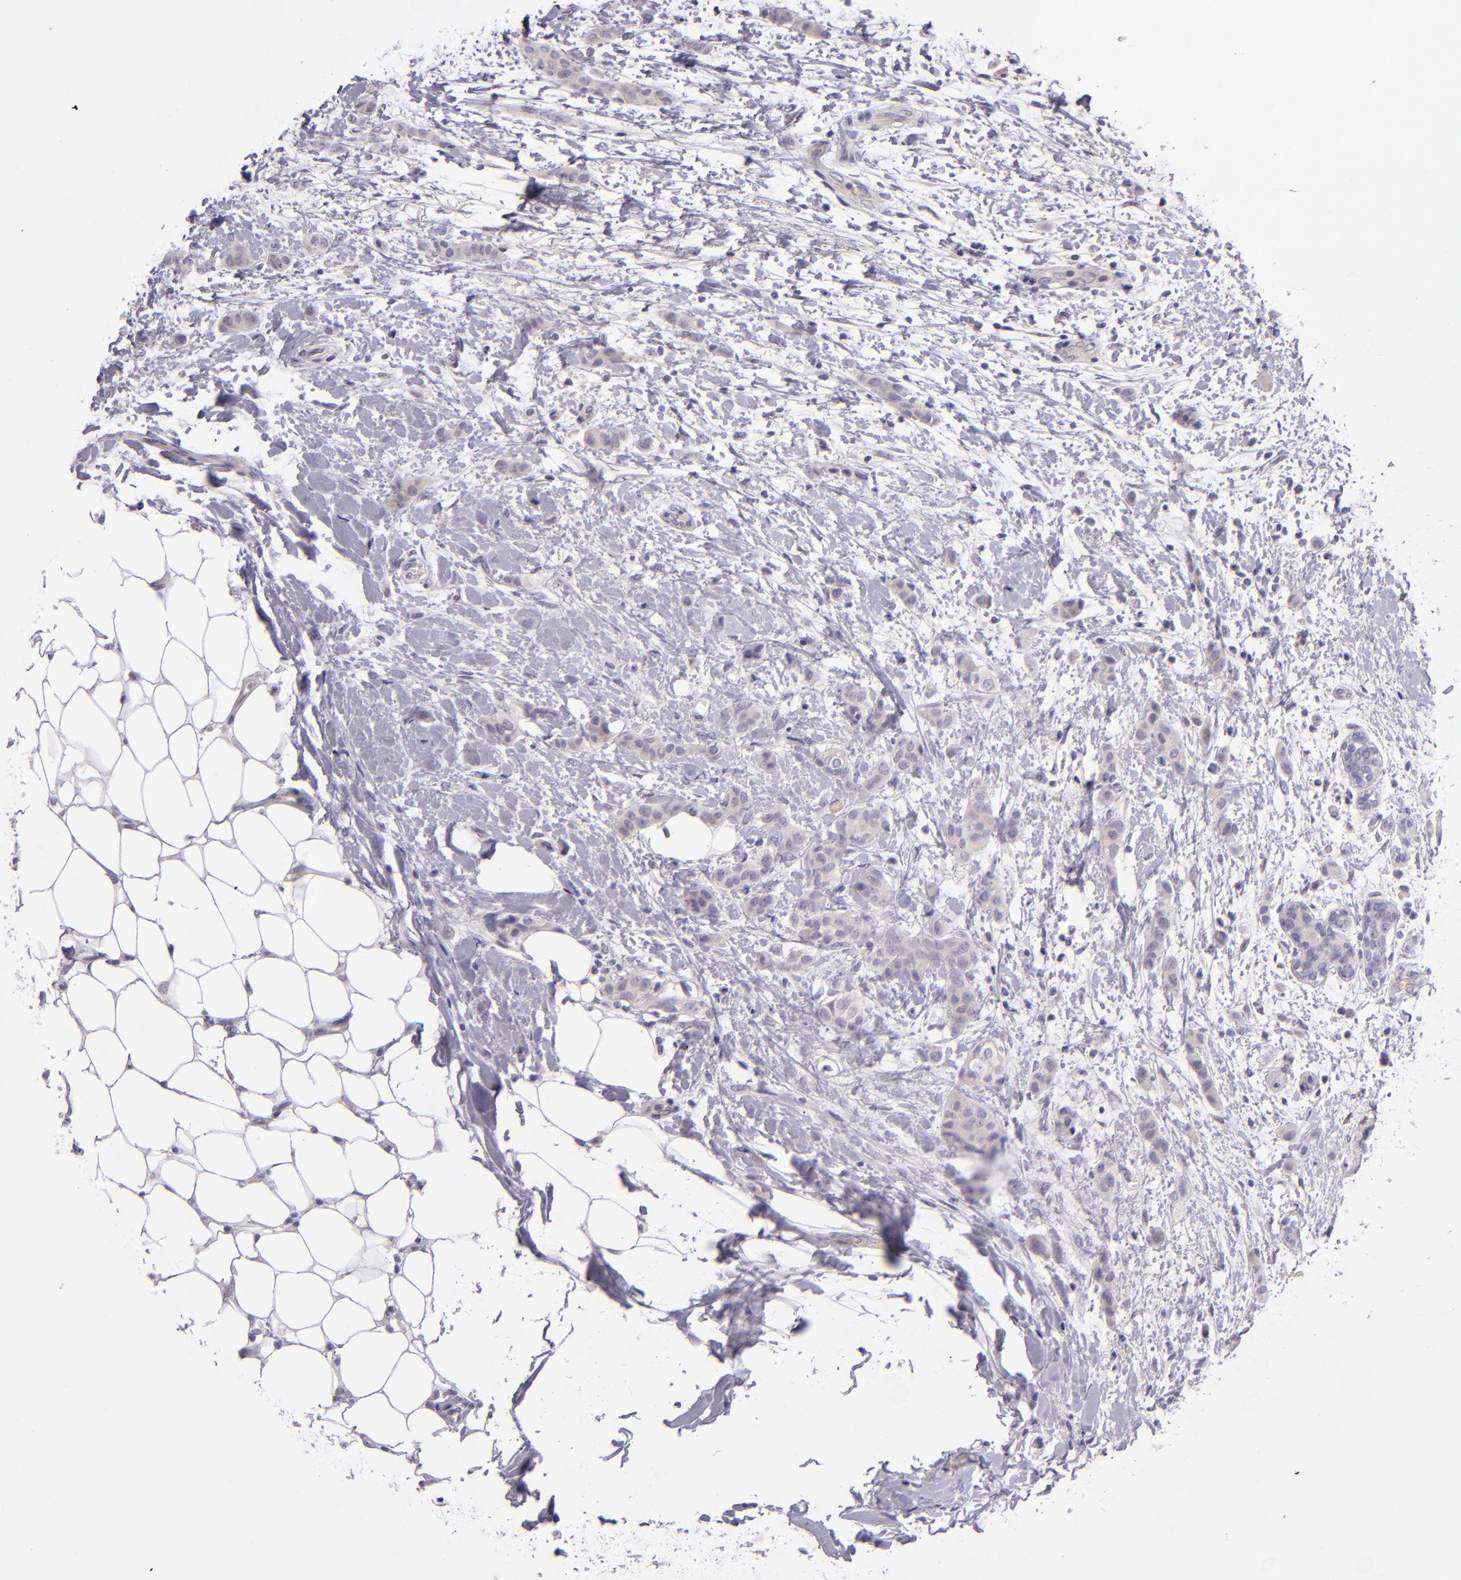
{"staining": {"intensity": "negative", "quantity": "none", "location": "none"}, "tissue": "breast cancer", "cell_type": "Tumor cells", "image_type": "cancer", "snomed": [{"axis": "morphology", "description": "Lobular carcinoma"}, {"axis": "topography", "description": "Breast"}], "caption": "A high-resolution photomicrograph shows immunohistochemistry (IHC) staining of breast cancer, which displays no significant positivity in tumor cells. (Brightfield microscopy of DAB (3,3'-diaminobenzidine) immunohistochemistry at high magnification).", "gene": "SNCB", "patient": {"sex": "female", "age": 55}}